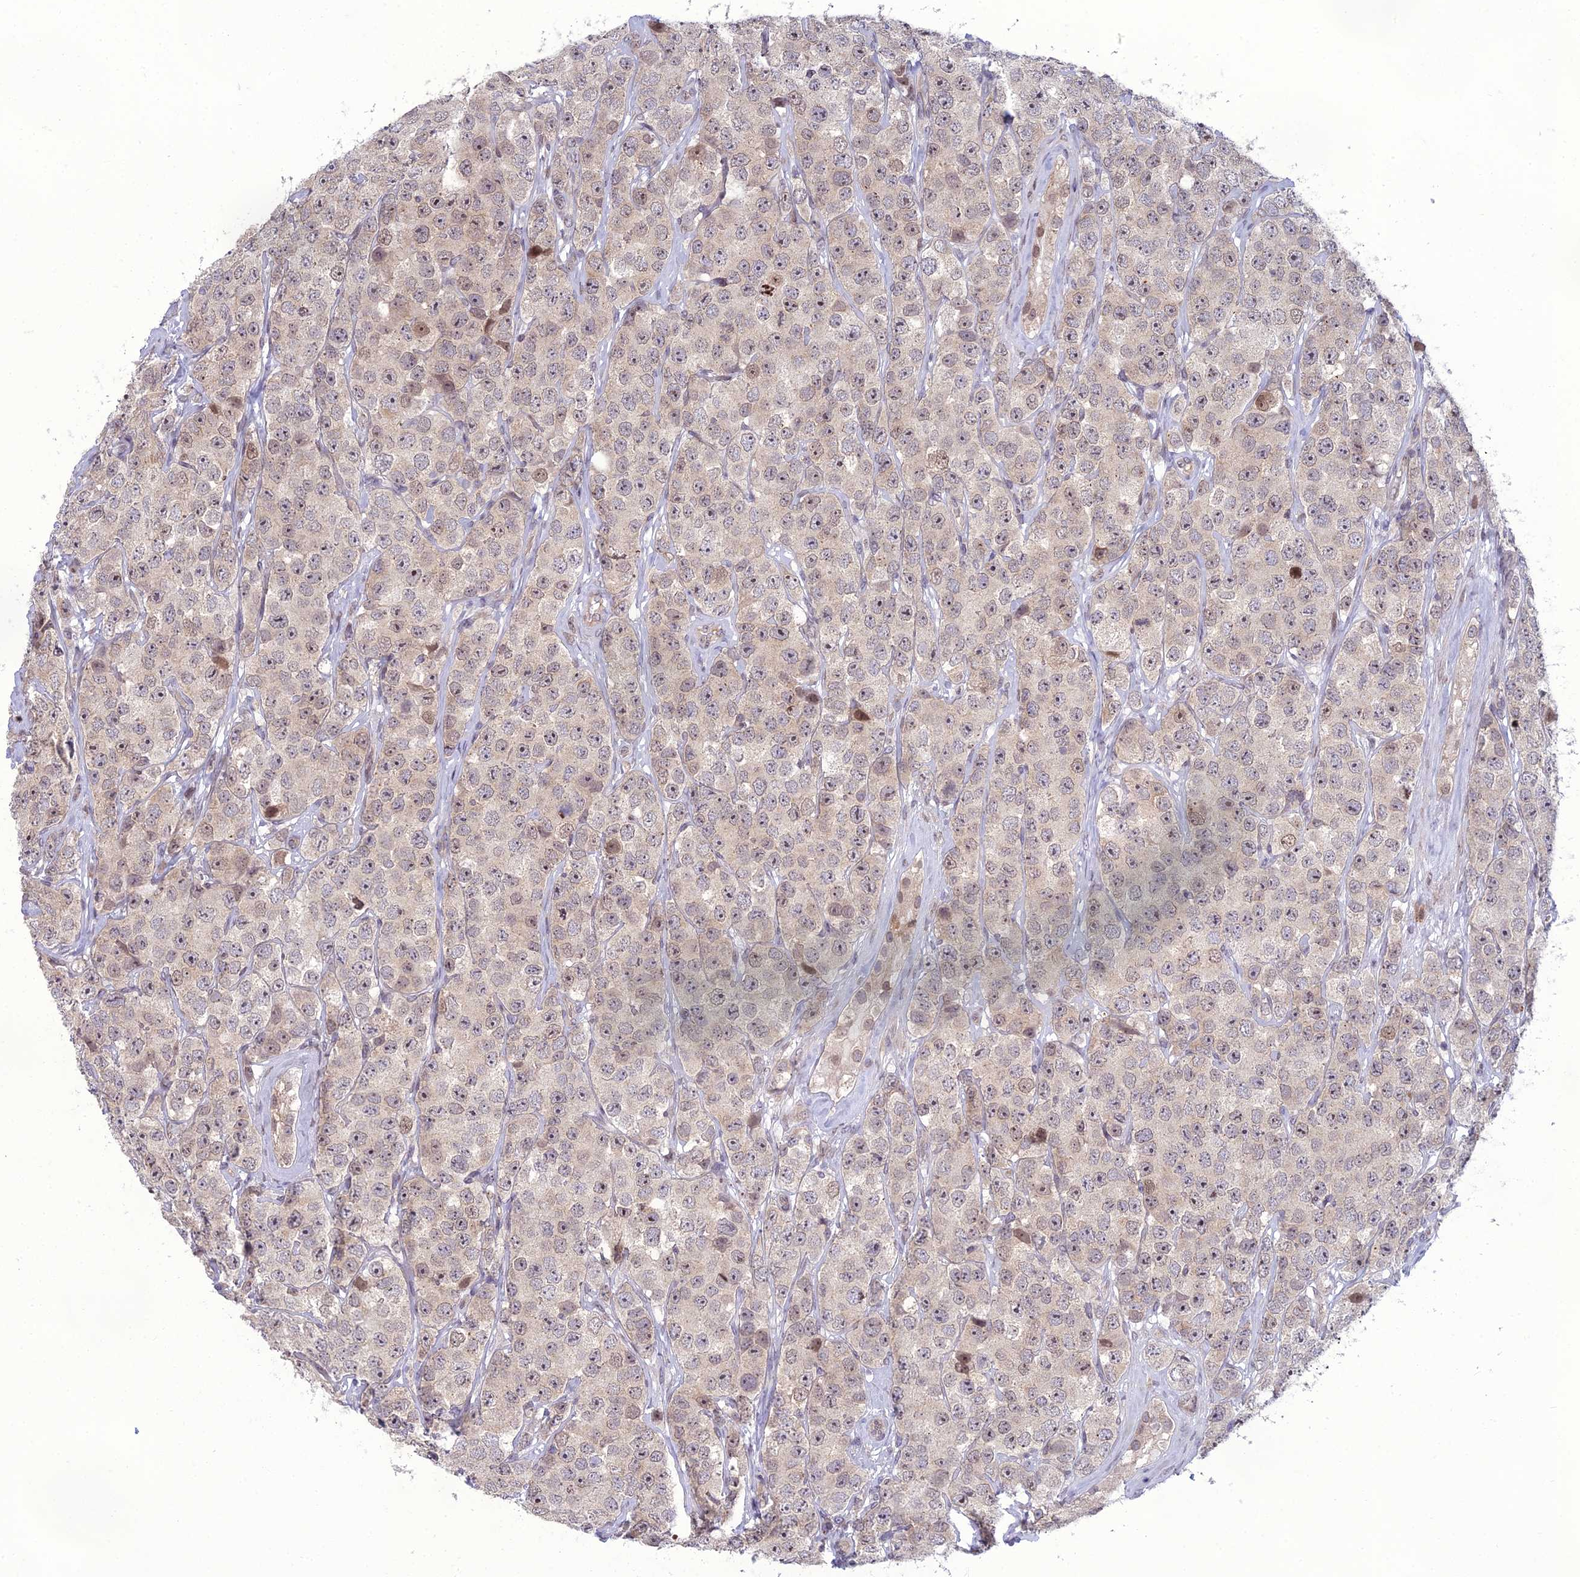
{"staining": {"intensity": "moderate", "quantity": ">75%", "location": "nuclear"}, "tissue": "testis cancer", "cell_type": "Tumor cells", "image_type": "cancer", "snomed": [{"axis": "morphology", "description": "Seminoma, NOS"}, {"axis": "topography", "description": "Testis"}], "caption": "DAB immunohistochemical staining of human testis cancer (seminoma) demonstrates moderate nuclear protein positivity in about >75% of tumor cells.", "gene": "DTX2", "patient": {"sex": "male", "age": 28}}